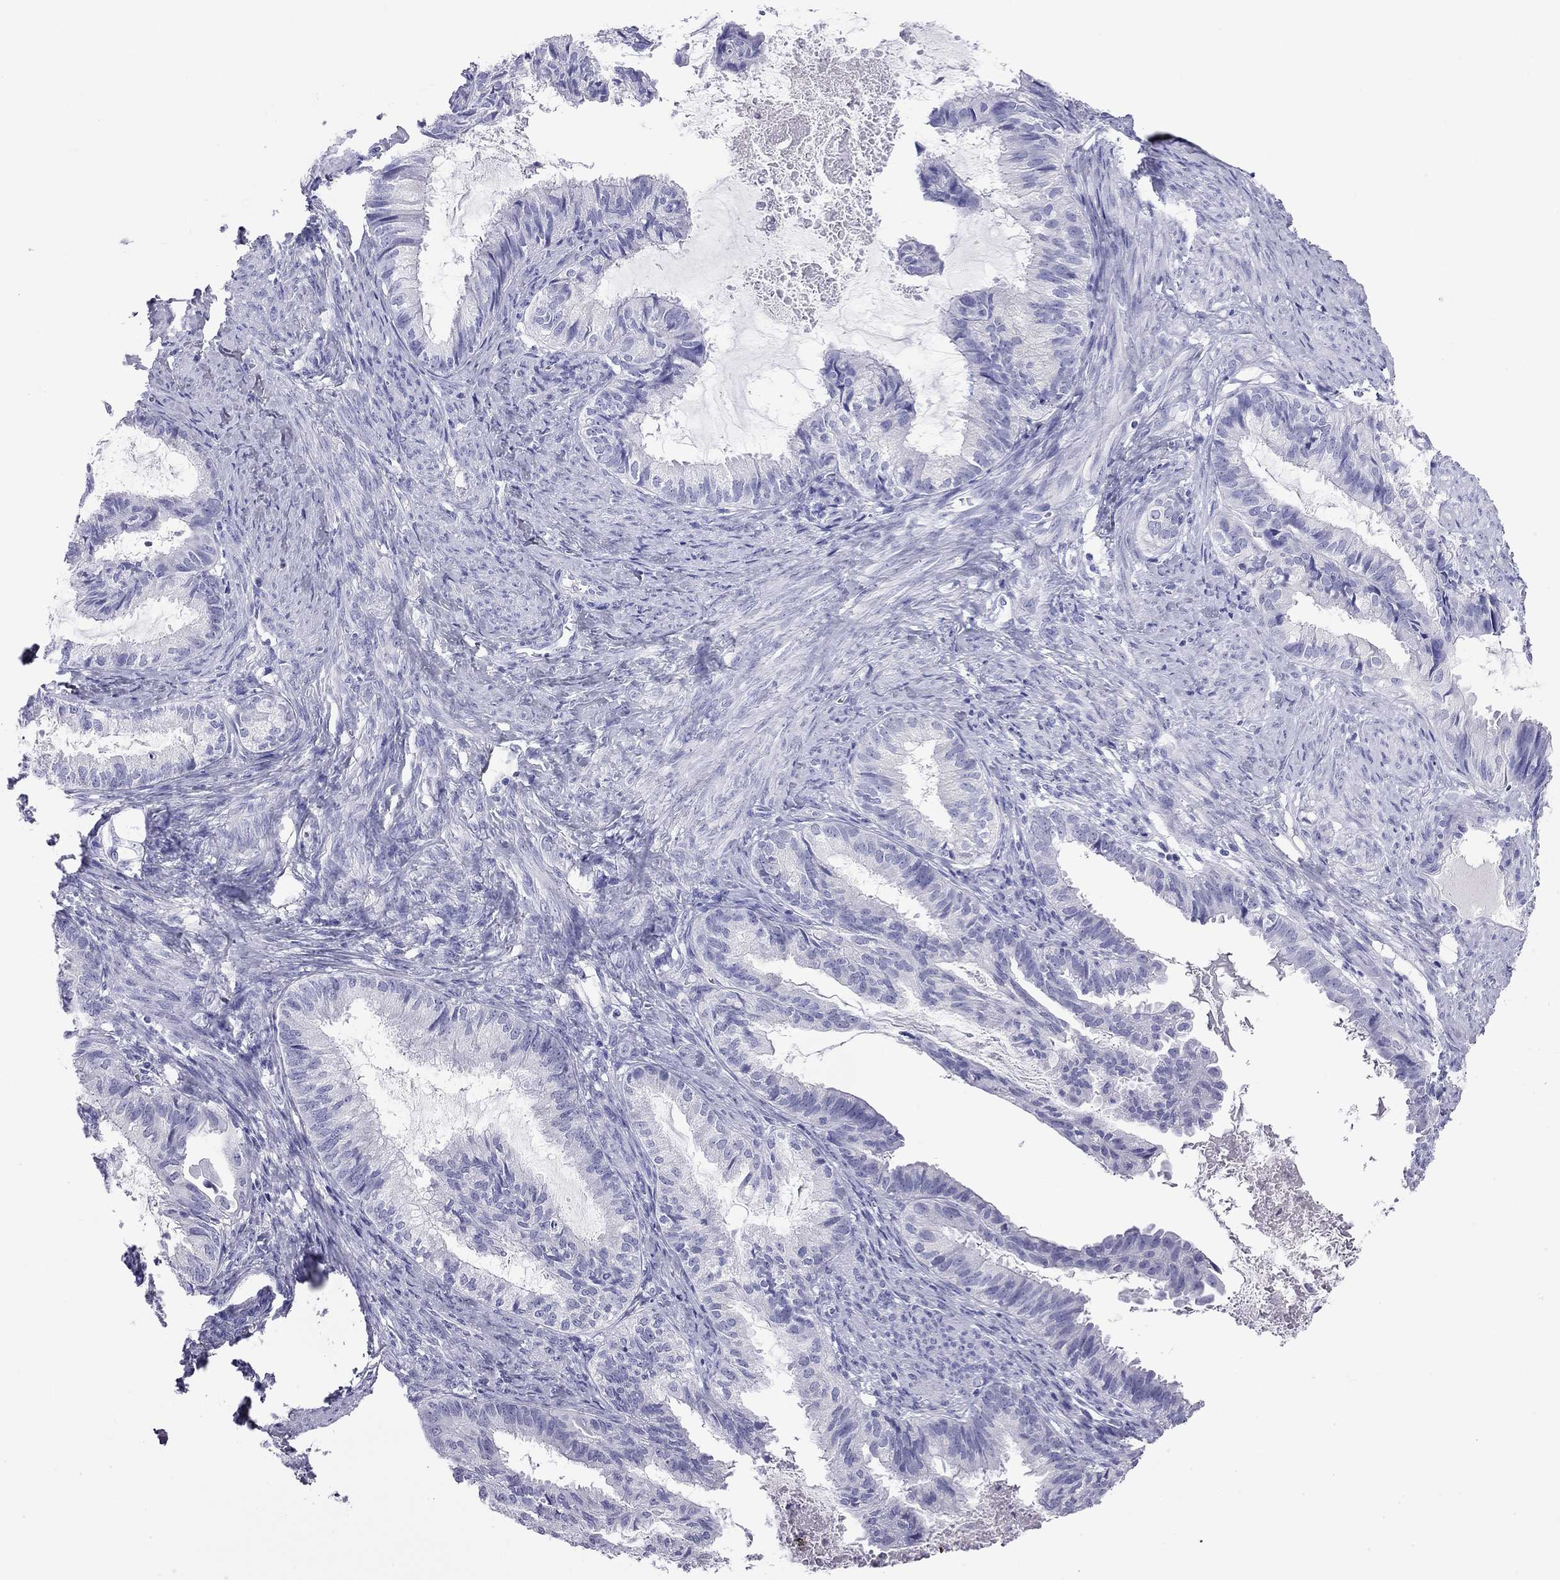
{"staining": {"intensity": "negative", "quantity": "none", "location": "none"}, "tissue": "endometrial cancer", "cell_type": "Tumor cells", "image_type": "cancer", "snomed": [{"axis": "morphology", "description": "Adenocarcinoma, NOS"}, {"axis": "topography", "description": "Endometrium"}], "caption": "Tumor cells are negative for brown protein staining in endometrial cancer. Brightfield microscopy of immunohistochemistry (IHC) stained with DAB (brown) and hematoxylin (blue), captured at high magnification.", "gene": "ODF4", "patient": {"sex": "female", "age": 86}}